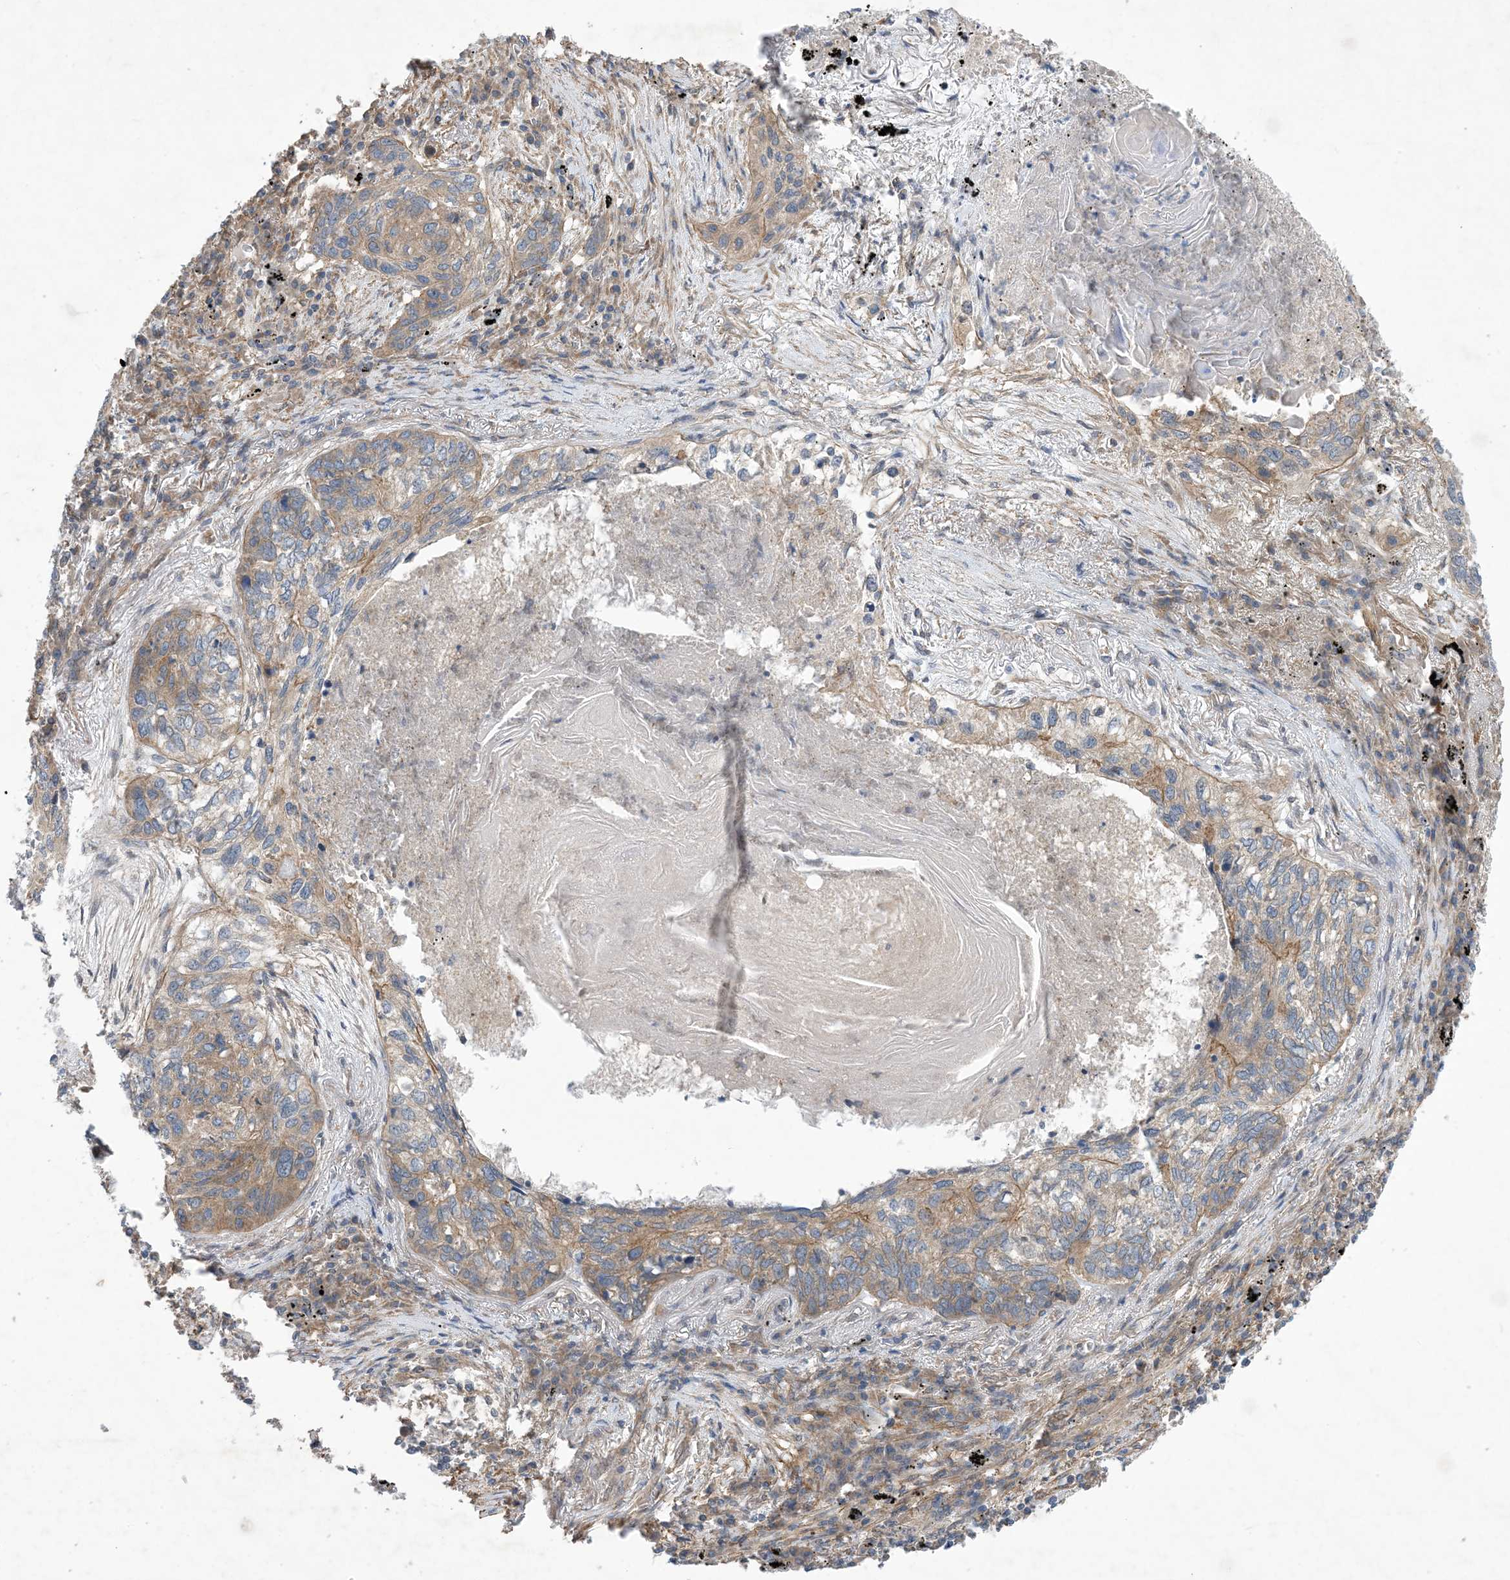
{"staining": {"intensity": "moderate", "quantity": ">75%", "location": "cytoplasmic/membranous"}, "tissue": "lung cancer", "cell_type": "Tumor cells", "image_type": "cancer", "snomed": [{"axis": "morphology", "description": "Squamous cell carcinoma, NOS"}, {"axis": "topography", "description": "Lung"}], "caption": "There is medium levels of moderate cytoplasmic/membranous staining in tumor cells of lung cancer (squamous cell carcinoma), as demonstrated by immunohistochemical staining (brown color).", "gene": "EHBP1", "patient": {"sex": "female", "age": 63}}